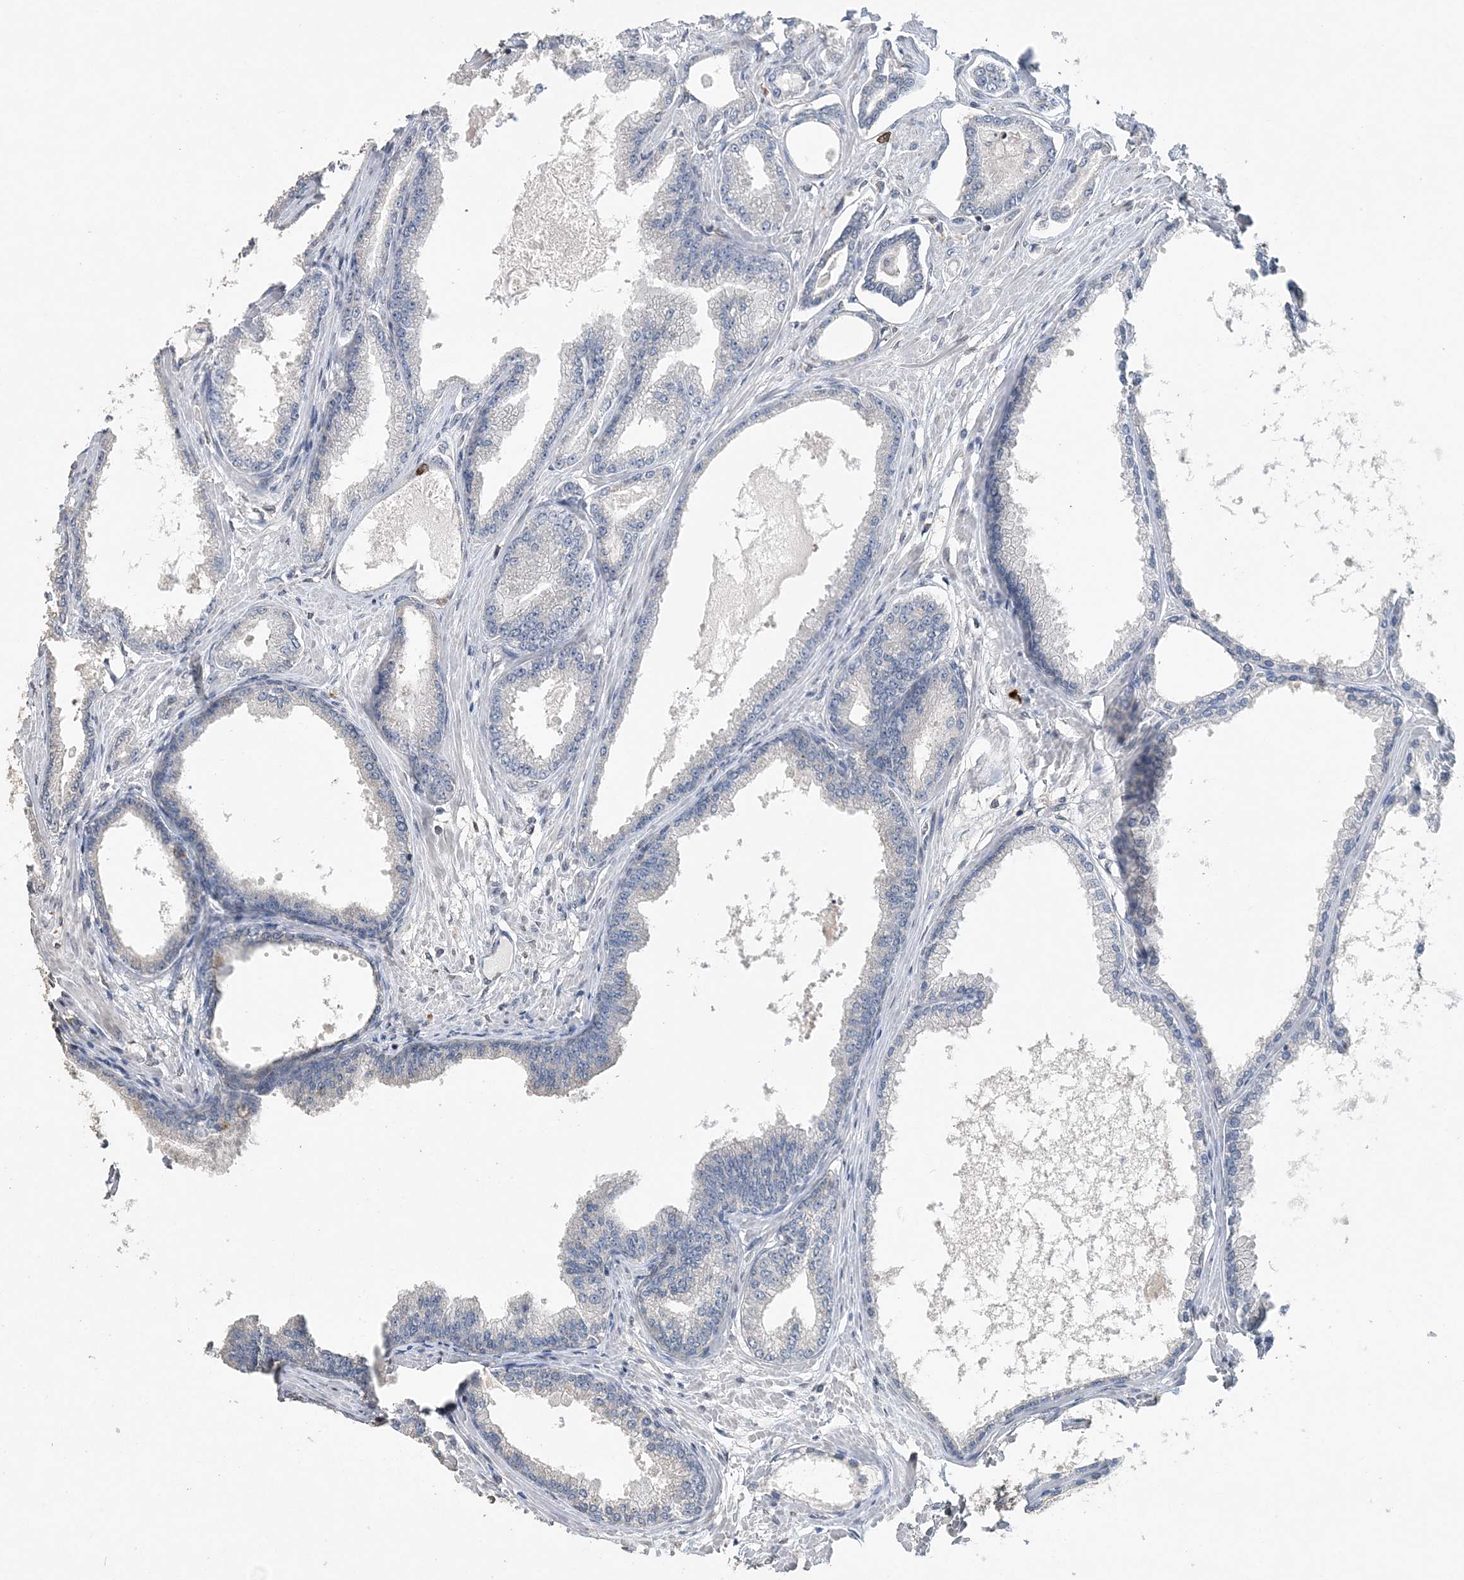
{"staining": {"intensity": "negative", "quantity": "none", "location": "none"}, "tissue": "prostate cancer", "cell_type": "Tumor cells", "image_type": "cancer", "snomed": [{"axis": "morphology", "description": "Adenocarcinoma, Low grade"}, {"axis": "topography", "description": "Prostate"}], "caption": "A high-resolution histopathology image shows immunohistochemistry (IHC) staining of low-grade adenocarcinoma (prostate), which shows no significant positivity in tumor cells.", "gene": "FAM110A", "patient": {"sex": "male", "age": 63}}